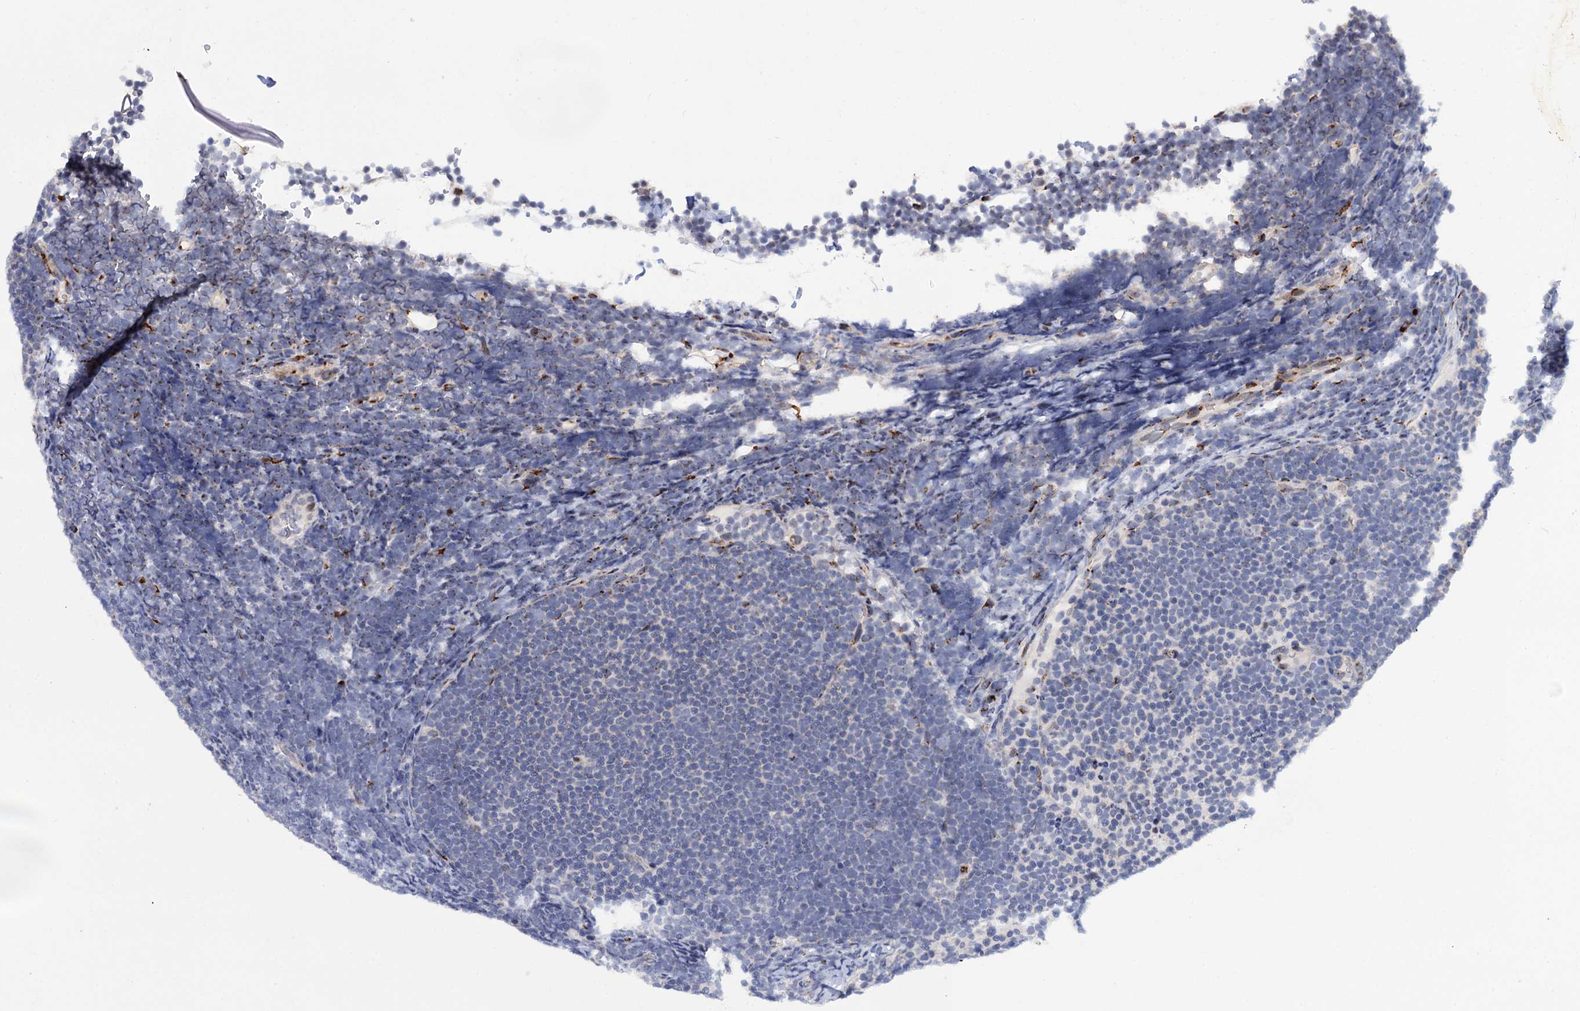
{"staining": {"intensity": "negative", "quantity": "none", "location": "none"}, "tissue": "lymphoma", "cell_type": "Tumor cells", "image_type": "cancer", "snomed": [{"axis": "morphology", "description": "Malignant lymphoma, non-Hodgkin's type, High grade"}, {"axis": "topography", "description": "Lymph node"}], "caption": "Protein analysis of lymphoma shows no significant staining in tumor cells.", "gene": "THAP2", "patient": {"sex": "male", "age": 13}}